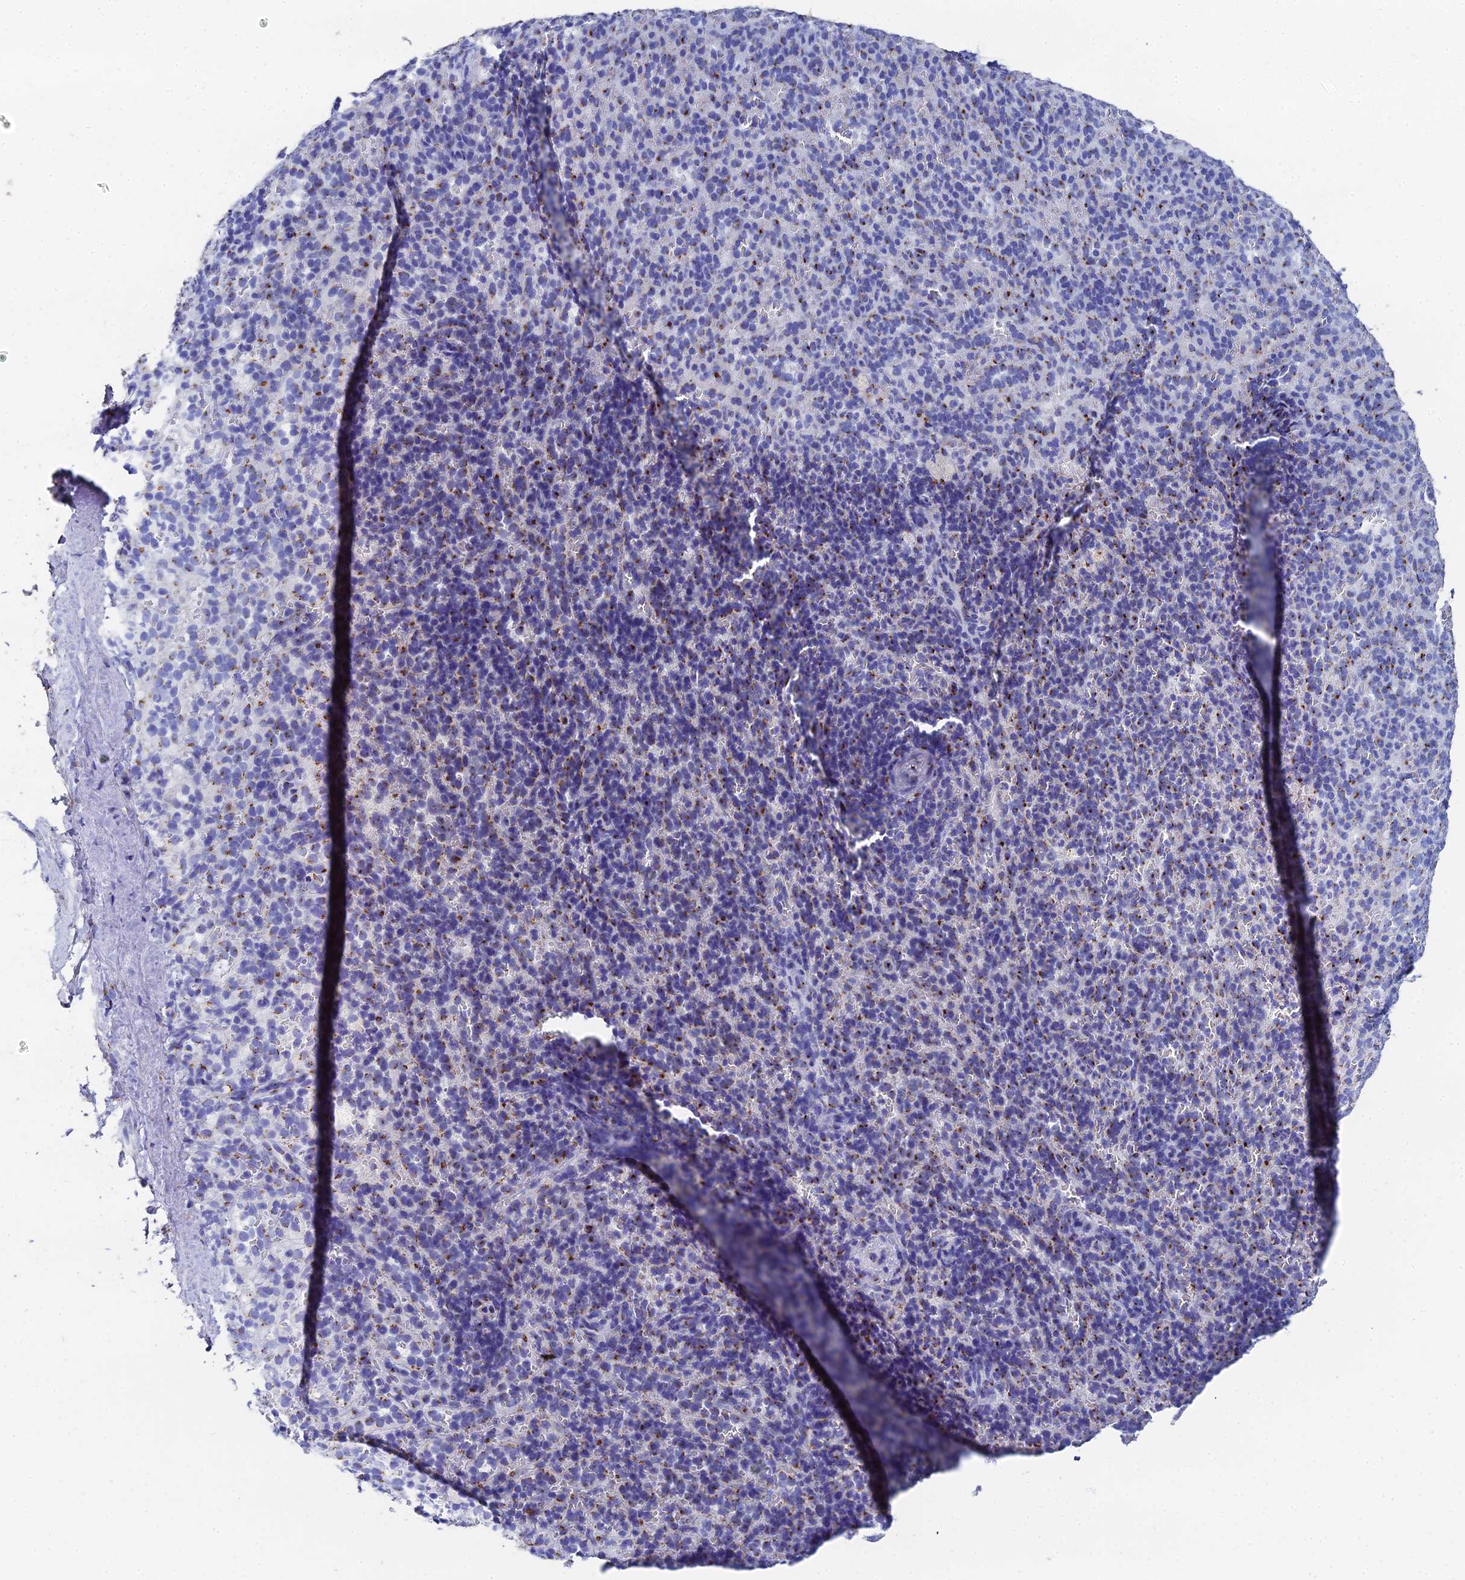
{"staining": {"intensity": "moderate", "quantity": "25%-75%", "location": "cytoplasmic/membranous"}, "tissue": "spleen", "cell_type": "Cells in red pulp", "image_type": "normal", "snomed": [{"axis": "morphology", "description": "Normal tissue, NOS"}, {"axis": "topography", "description": "Spleen"}], "caption": "Brown immunohistochemical staining in normal human spleen exhibits moderate cytoplasmic/membranous positivity in approximately 25%-75% of cells in red pulp.", "gene": "ENSG00000268674", "patient": {"sex": "female", "age": 21}}